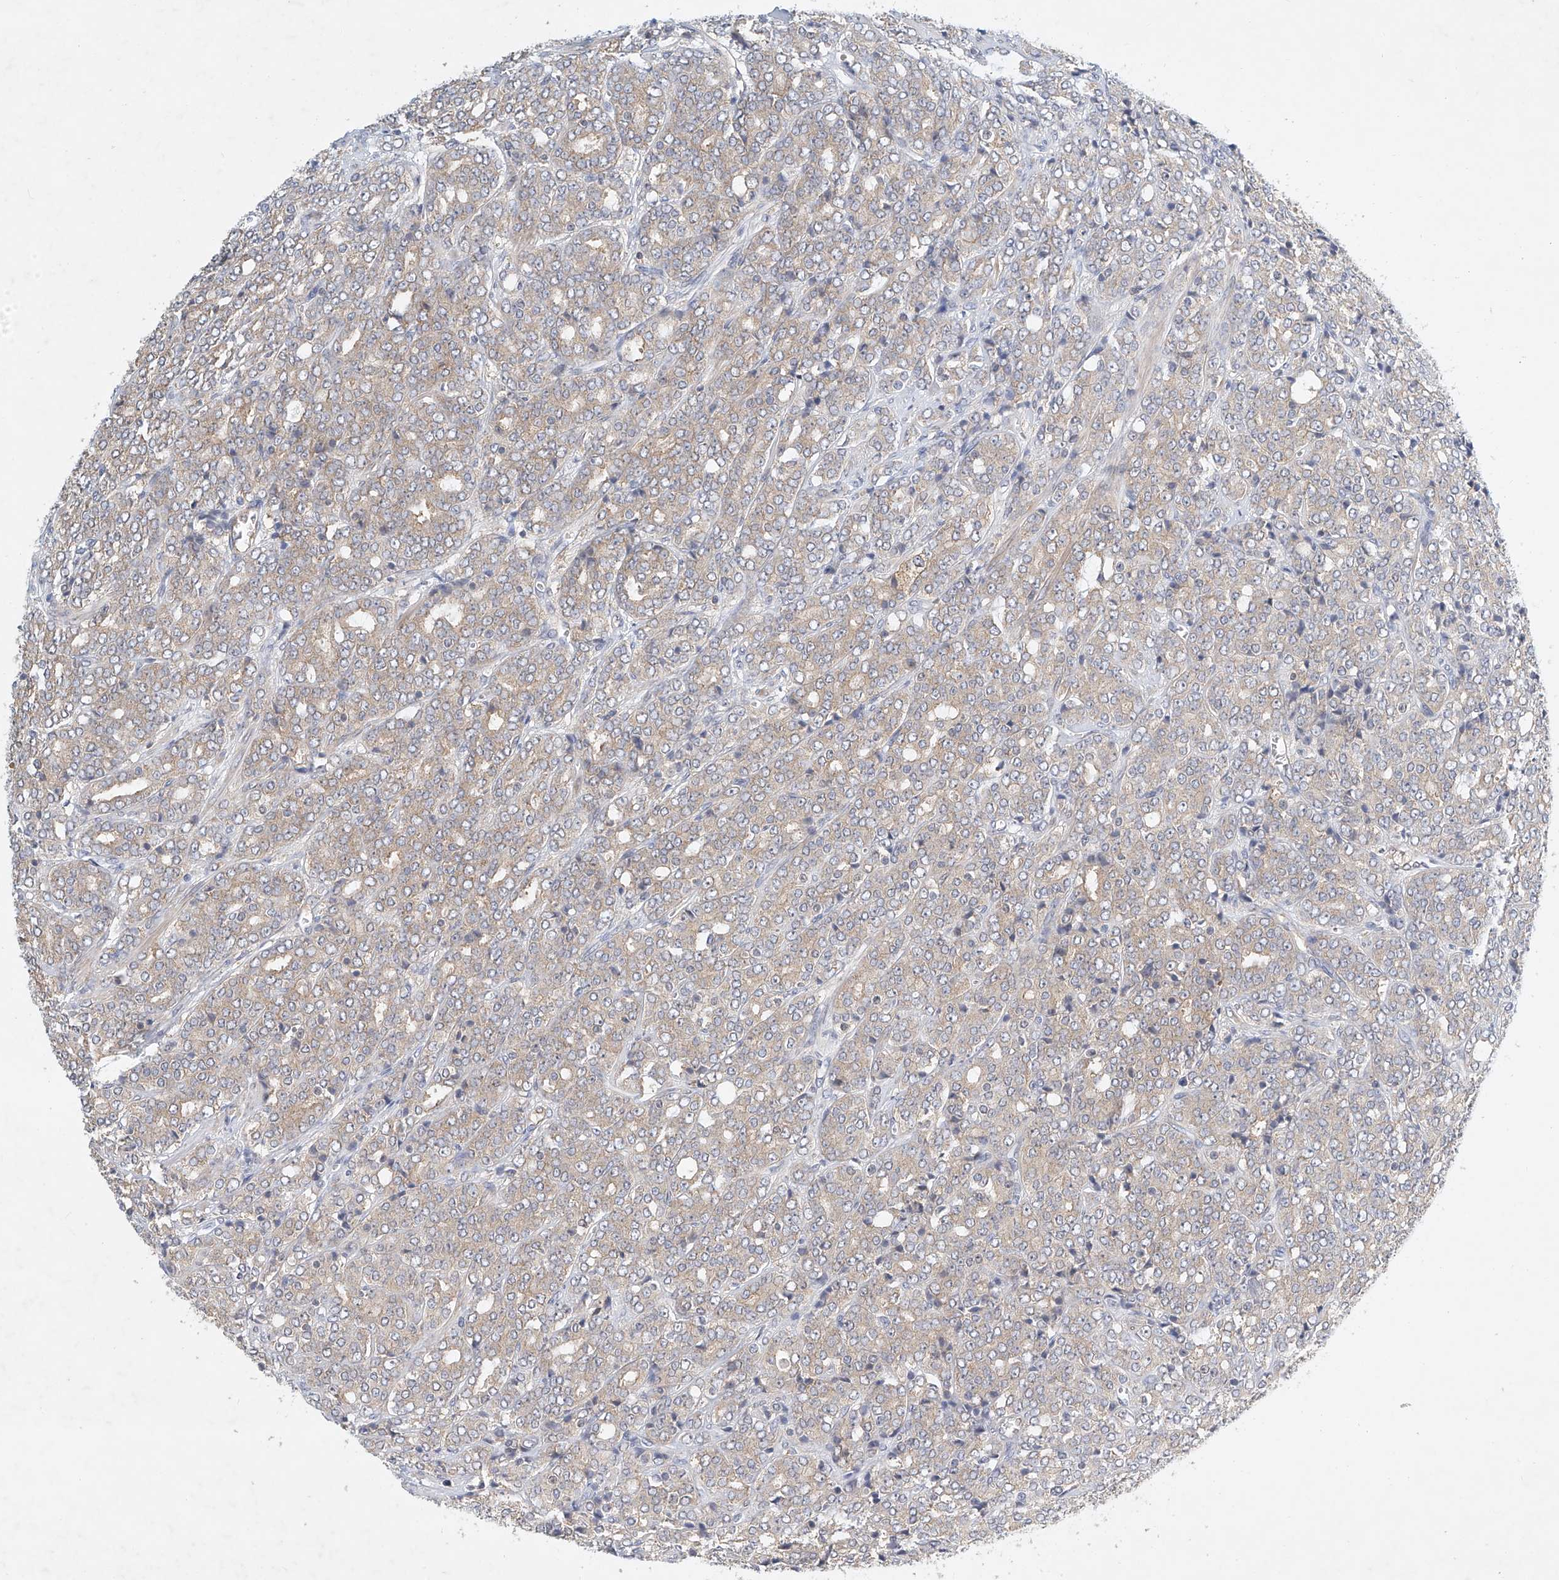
{"staining": {"intensity": "weak", "quantity": "25%-75%", "location": "cytoplasmic/membranous"}, "tissue": "prostate cancer", "cell_type": "Tumor cells", "image_type": "cancer", "snomed": [{"axis": "morphology", "description": "Adenocarcinoma, High grade"}, {"axis": "topography", "description": "Prostate"}], "caption": "Immunohistochemistry (DAB (3,3'-diaminobenzidine)) staining of human high-grade adenocarcinoma (prostate) shows weak cytoplasmic/membranous protein positivity in approximately 25%-75% of tumor cells.", "gene": "CARMIL1", "patient": {"sex": "male", "age": 62}}